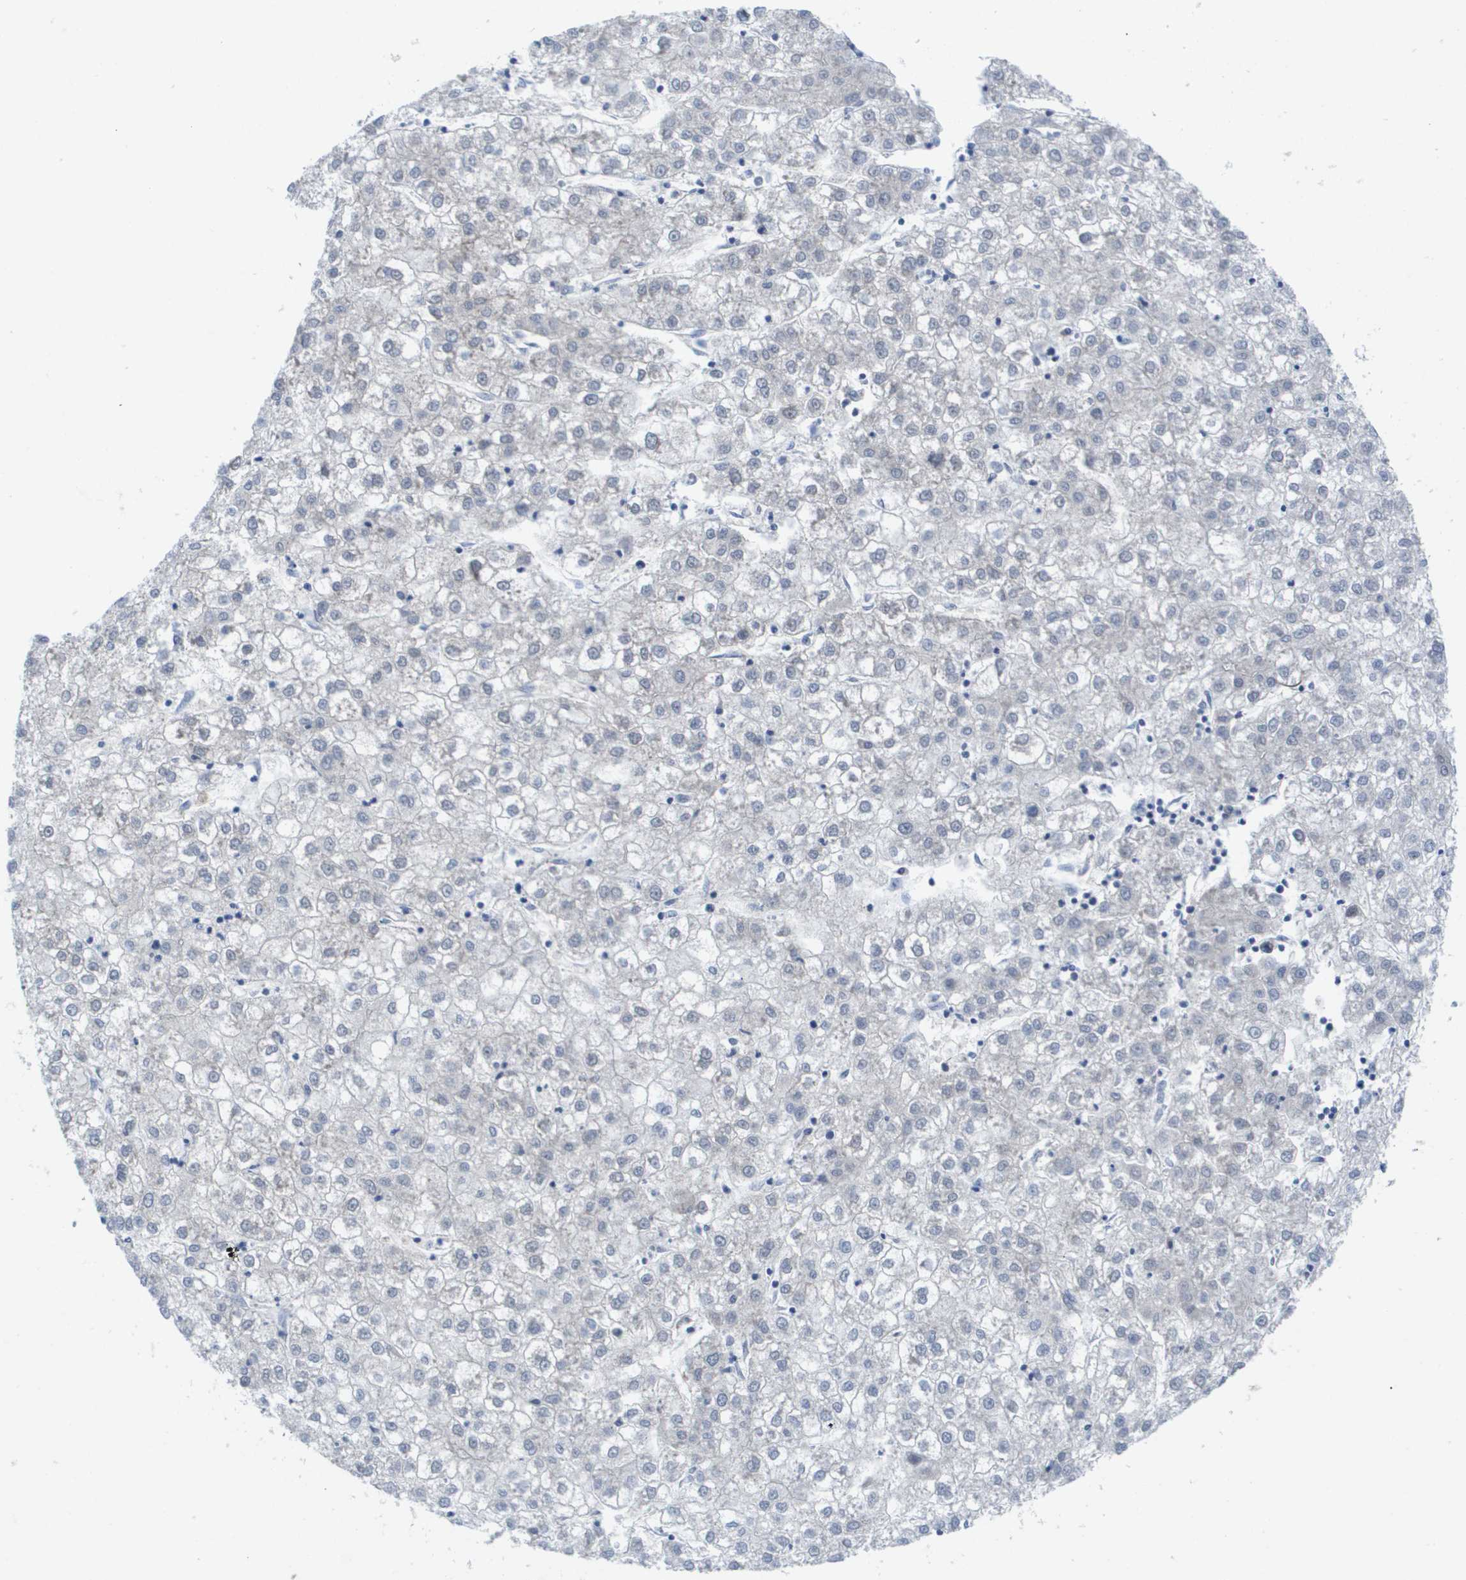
{"staining": {"intensity": "negative", "quantity": "none", "location": "none"}, "tissue": "liver cancer", "cell_type": "Tumor cells", "image_type": "cancer", "snomed": [{"axis": "morphology", "description": "Carcinoma, Hepatocellular, NOS"}, {"axis": "topography", "description": "Liver"}], "caption": "A high-resolution photomicrograph shows IHC staining of hepatocellular carcinoma (liver), which displays no significant expression in tumor cells.", "gene": "FKBP4", "patient": {"sex": "male", "age": 72}}